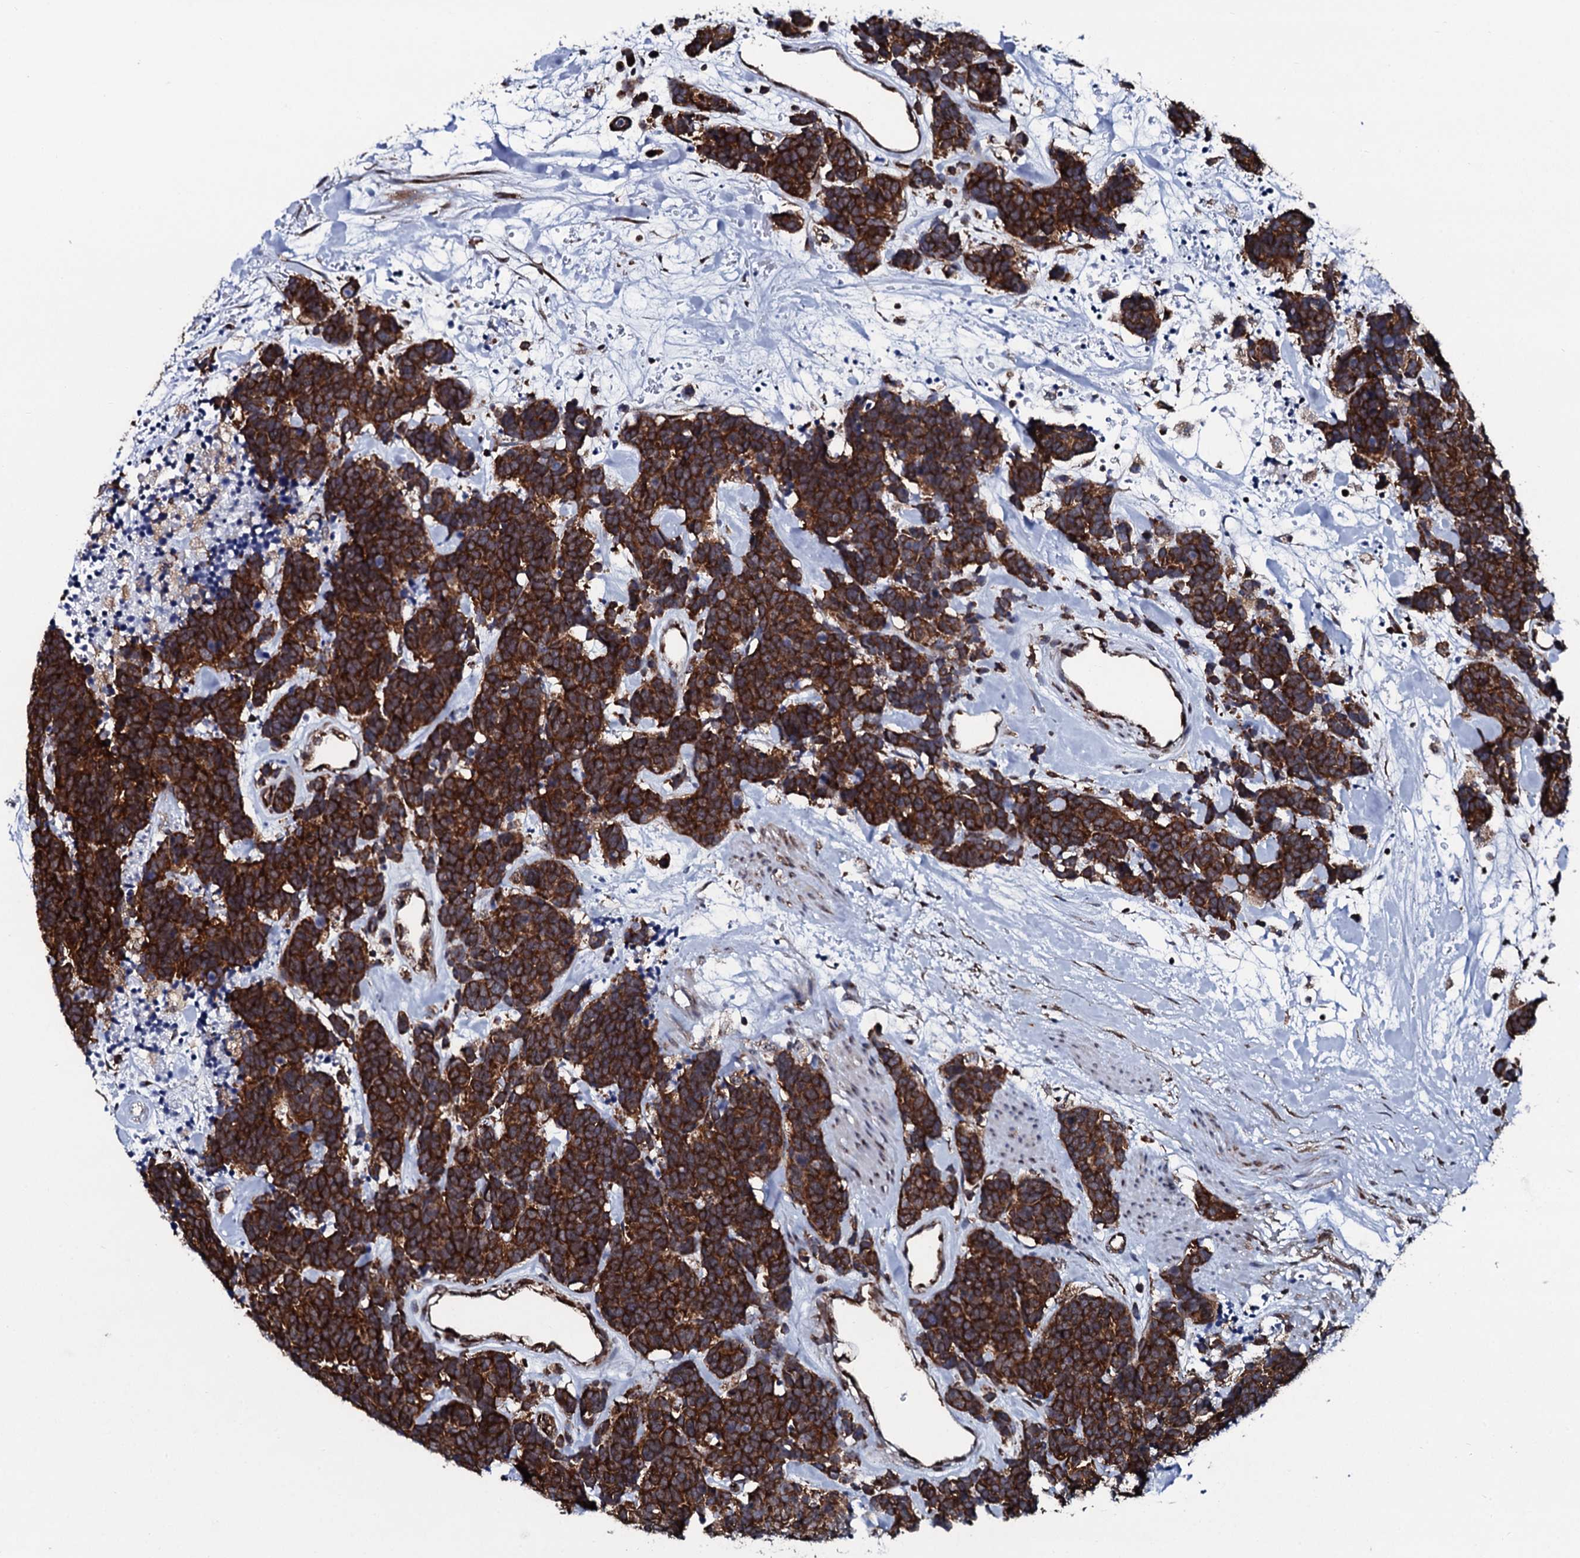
{"staining": {"intensity": "strong", "quantity": ">75%", "location": "cytoplasmic/membranous"}, "tissue": "carcinoid", "cell_type": "Tumor cells", "image_type": "cancer", "snomed": [{"axis": "morphology", "description": "Carcinoma, NOS"}, {"axis": "morphology", "description": "Carcinoid, malignant, NOS"}, {"axis": "topography", "description": "Urinary bladder"}], "caption": "IHC image of carcinoid stained for a protein (brown), which exhibits high levels of strong cytoplasmic/membranous staining in approximately >75% of tumor cells.", "gene": "SPTY2D1", "patient": {"sex": "male", "age": 57}}